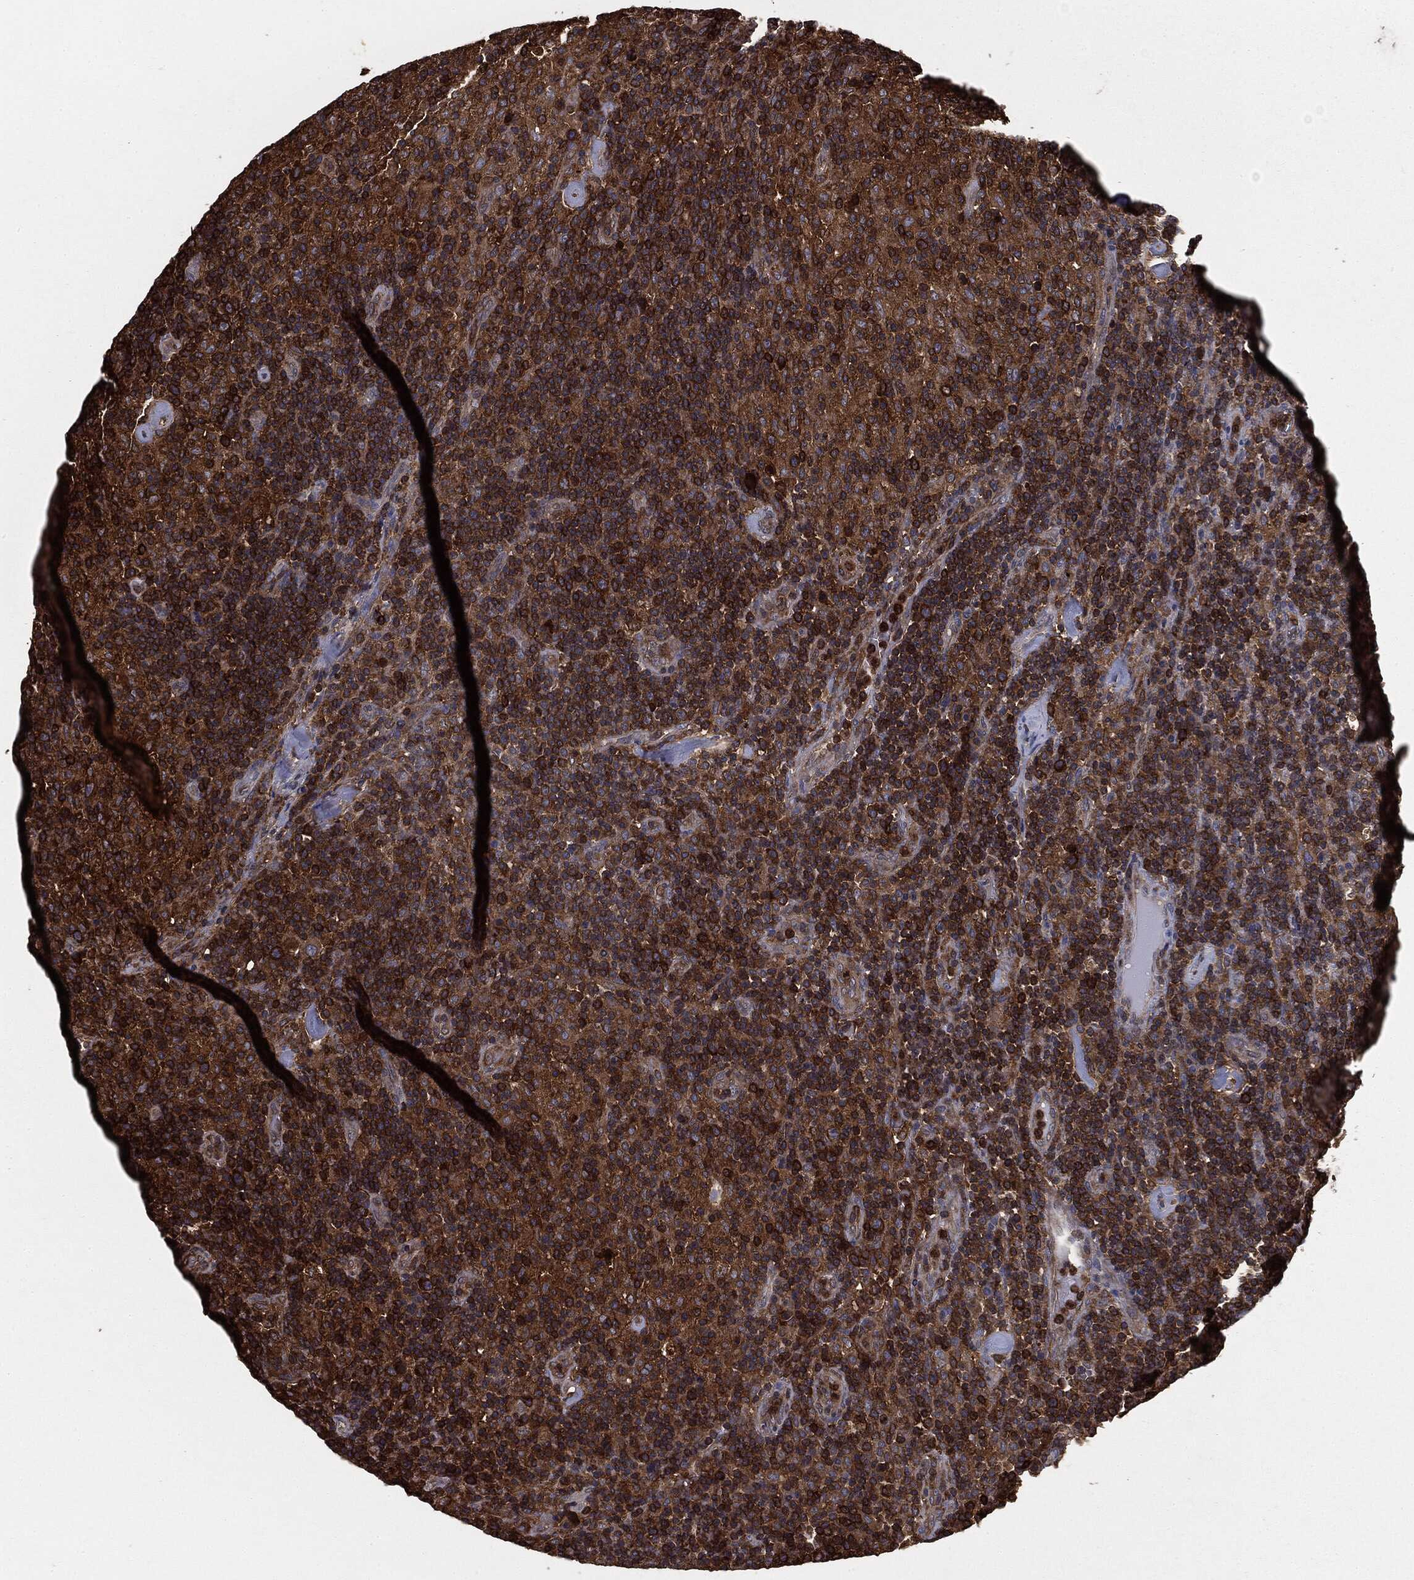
{"staining": {"intensity": "moderate", "quantity": ">75%", "location": "cytoplasmic/membranous"}, "tissue": "lymphoma", "cell_type": "Tumor cells", "image_type": "cancer", "snomed": [{"axis": "morphology", "description": "Hodgkin's disease, NOS"}, {"axis": "topography", "description": "Lymph node"}], "caption": "This is a histology image of immunohistochemistry (IHC) staining of lymphoma, which shows moderate staining in the cytoplasmic/membranous of tumor cells.", "gene": "GNB5", "patient": {"sex": "male", "age": 70}}